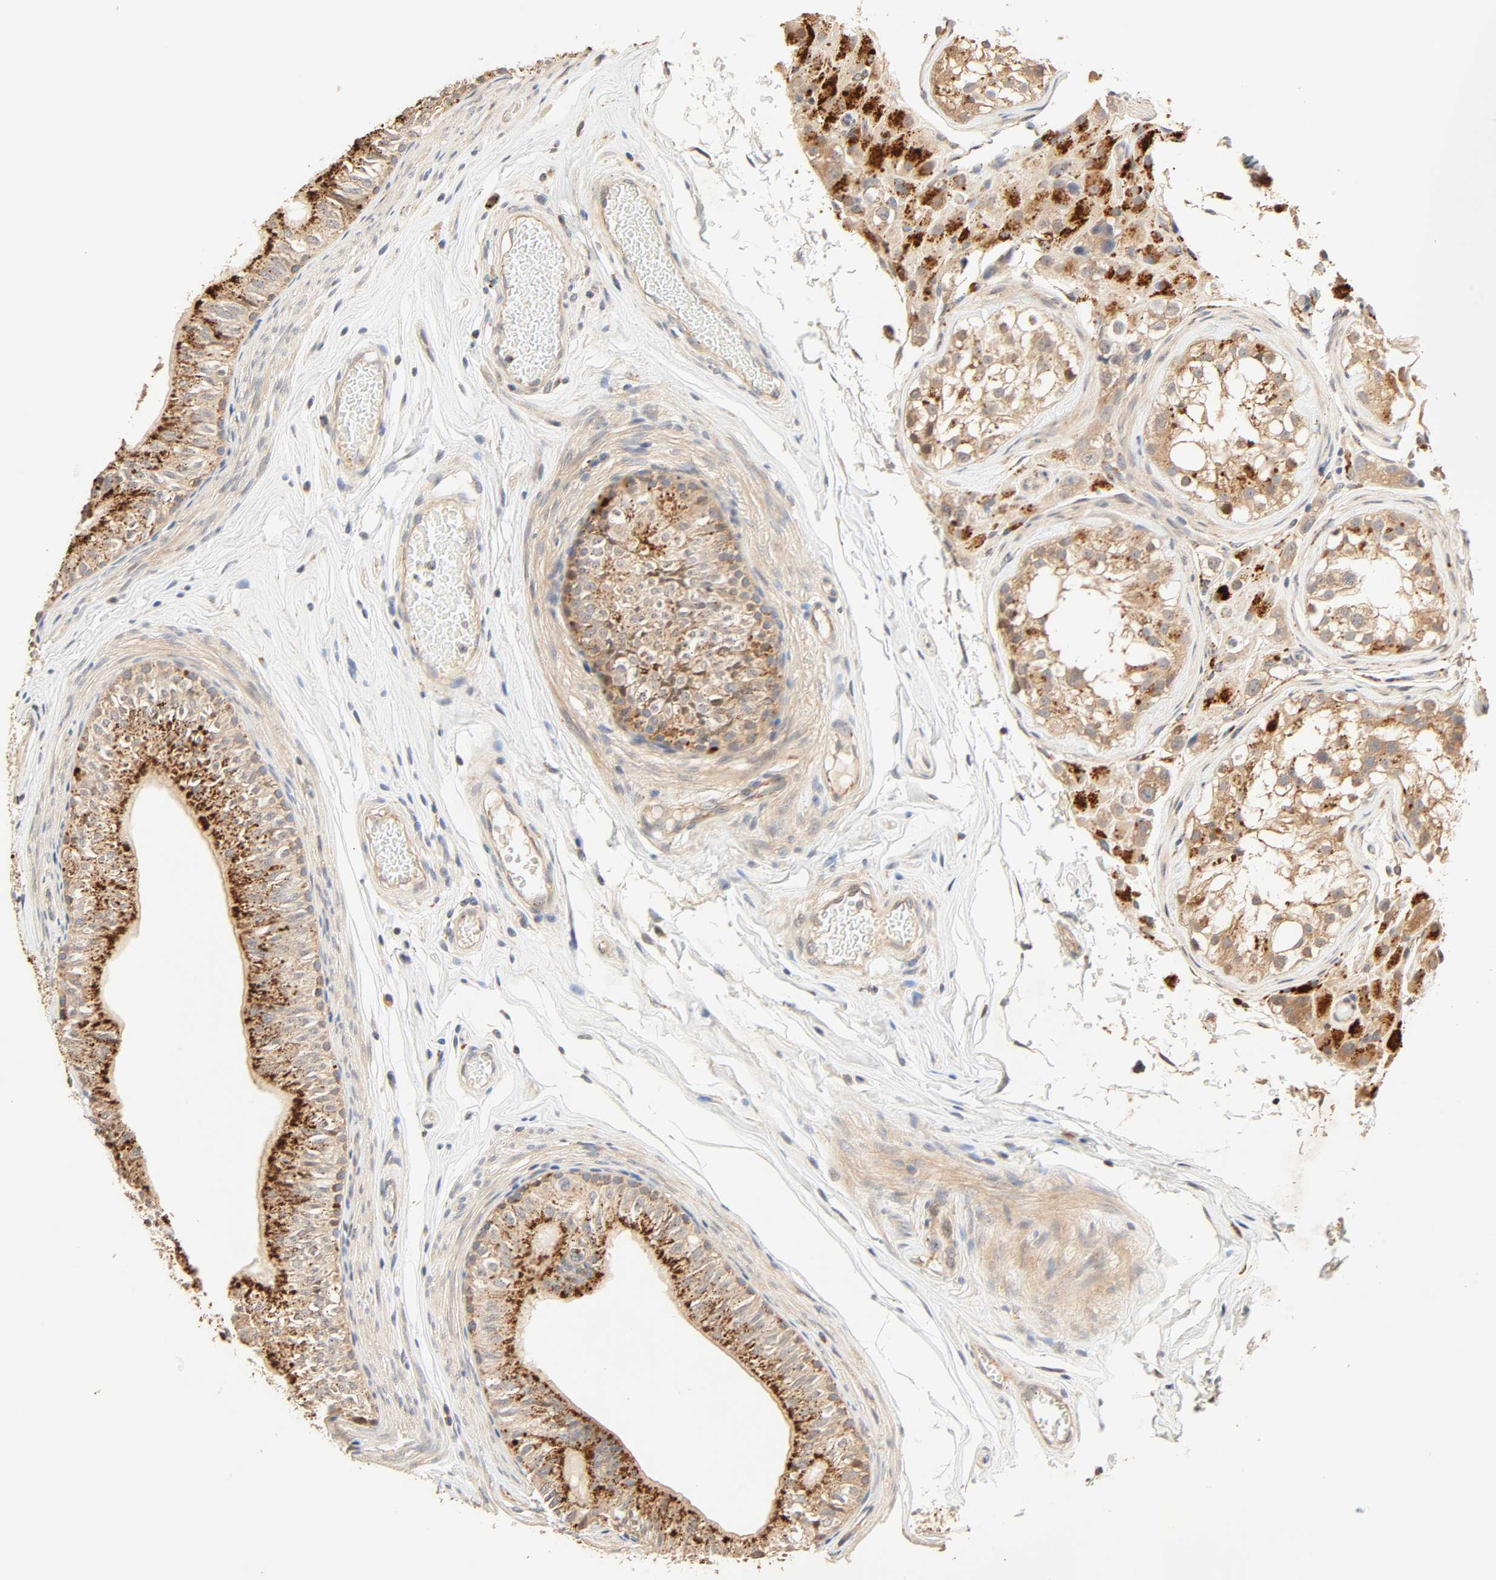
{"staining": {"intensity": "strong", "quantity": ">75%", "location": "cytoplasmic/membranous"}, "tissue": "epididymis", "cell_type": "Glandular cells", "image_type": "normal", "snomed": [{"axis": "morphology", "description": "Normal tissue, NOS"}, {"axis": "topography", "description": "Testis"}, {"axis": "topography", "description": "Epididymis"}], "caption": "The immunohistochemical stain highlights strong cytoplasmic/membranous expression in glandular cells of unremarkable epididymis. The protein is shown in brown color, while the nuclei are stained blue.", "gene": "MAPK6", "patient": {"sex": "male", "age": 36}}